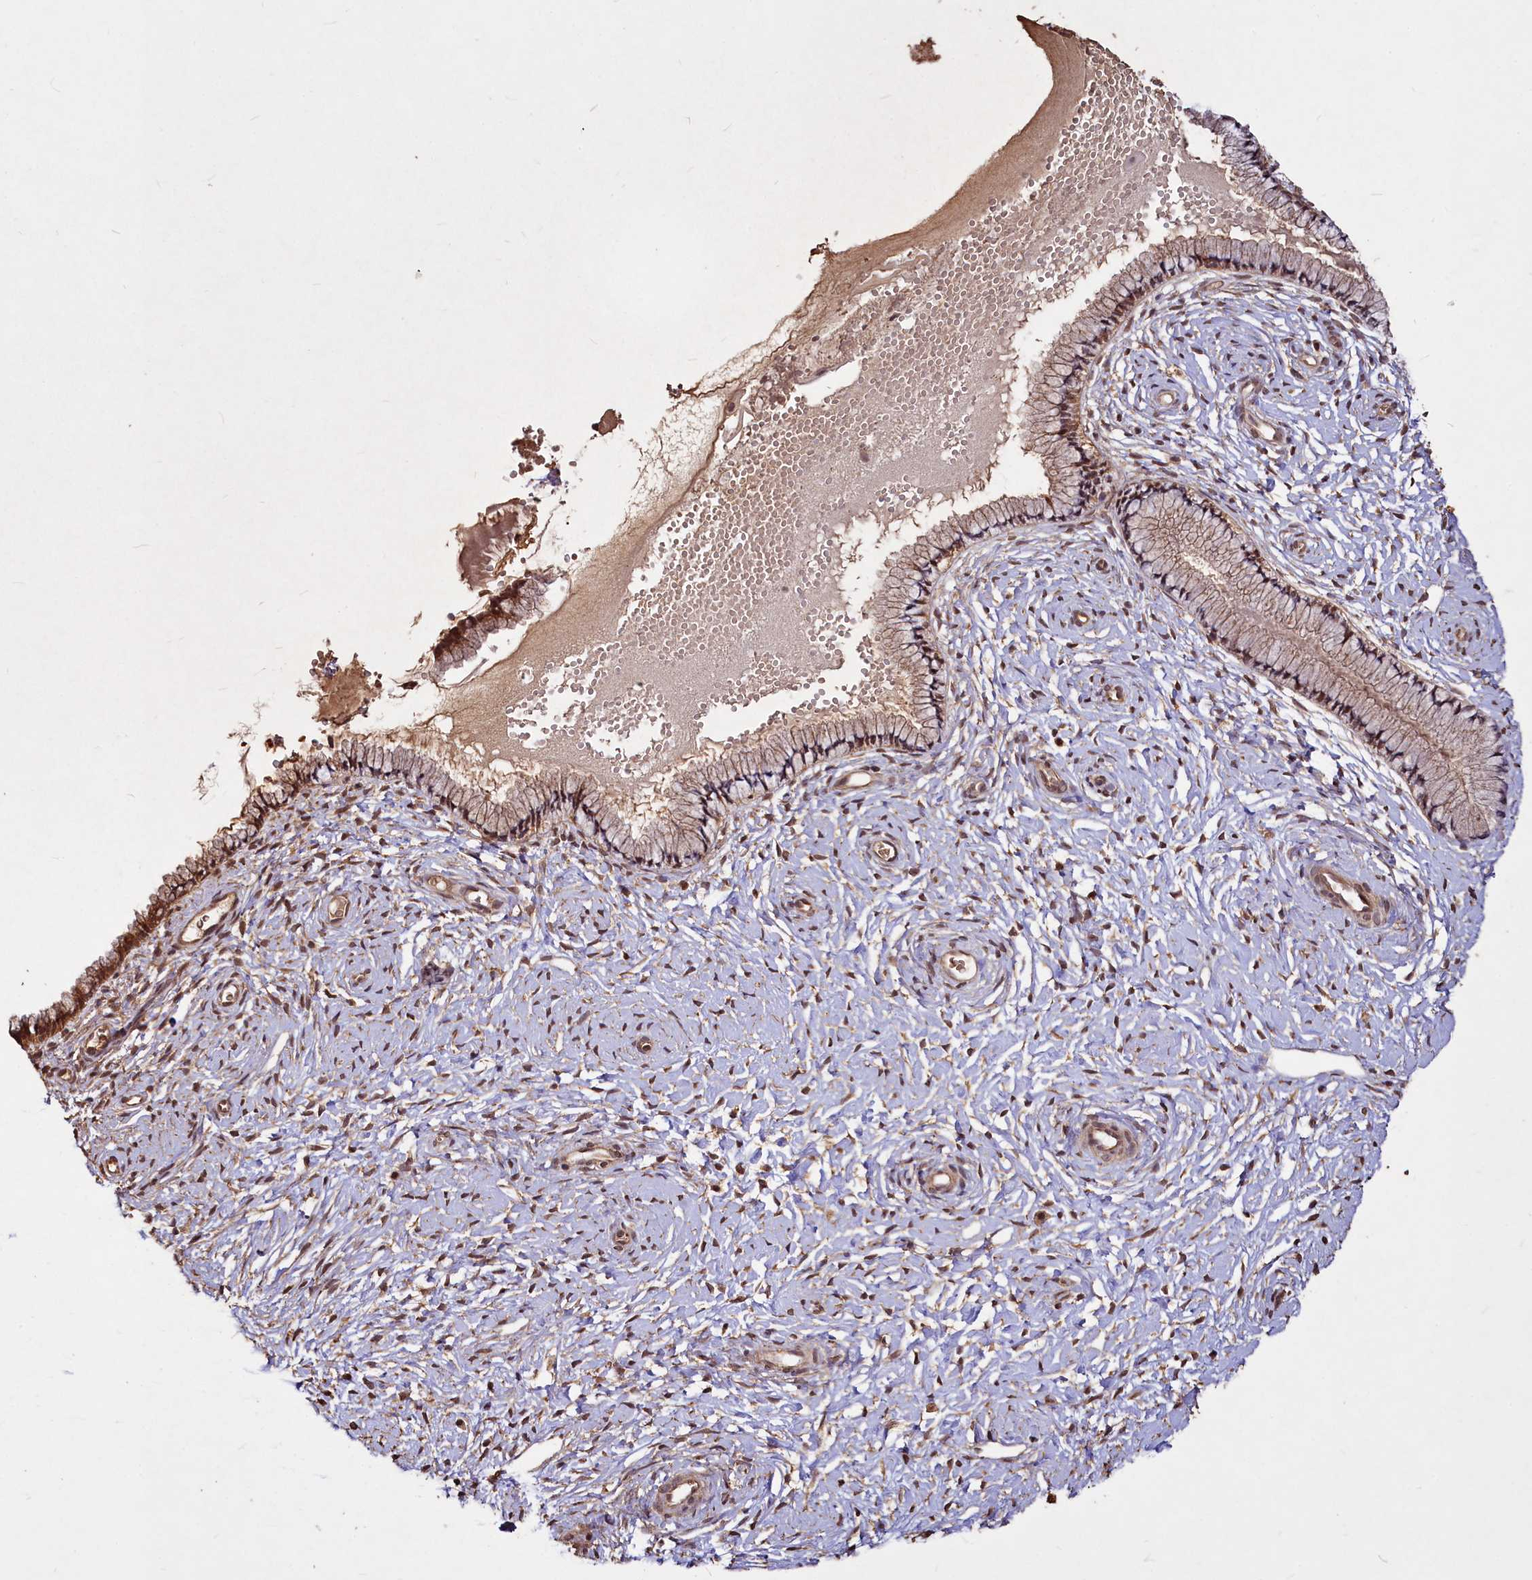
{"staining": {"intensity": "weak", "quantity": "25%-75%", "location": "cytoplasmic/membranous"}, "tissue": "cervix", "cell_type": "Glandular cells", "image_type": "normal", "snomed": [{"axis": "morphology", "description": "Normal tissue, NOS"}, {"axis": "topography", "description": "Cervix"}], "caption": "A brown stain labels weak cytoplasmic/membranous staining of a protein in glandular cells of benign human cervix. The staining is performed using DAB brown chromogen to label protein expression. The nuclei are counter-stained blue using hematoxylin.", "gene": "VPS51", "patient": {"sex": "female", "age": 33}}